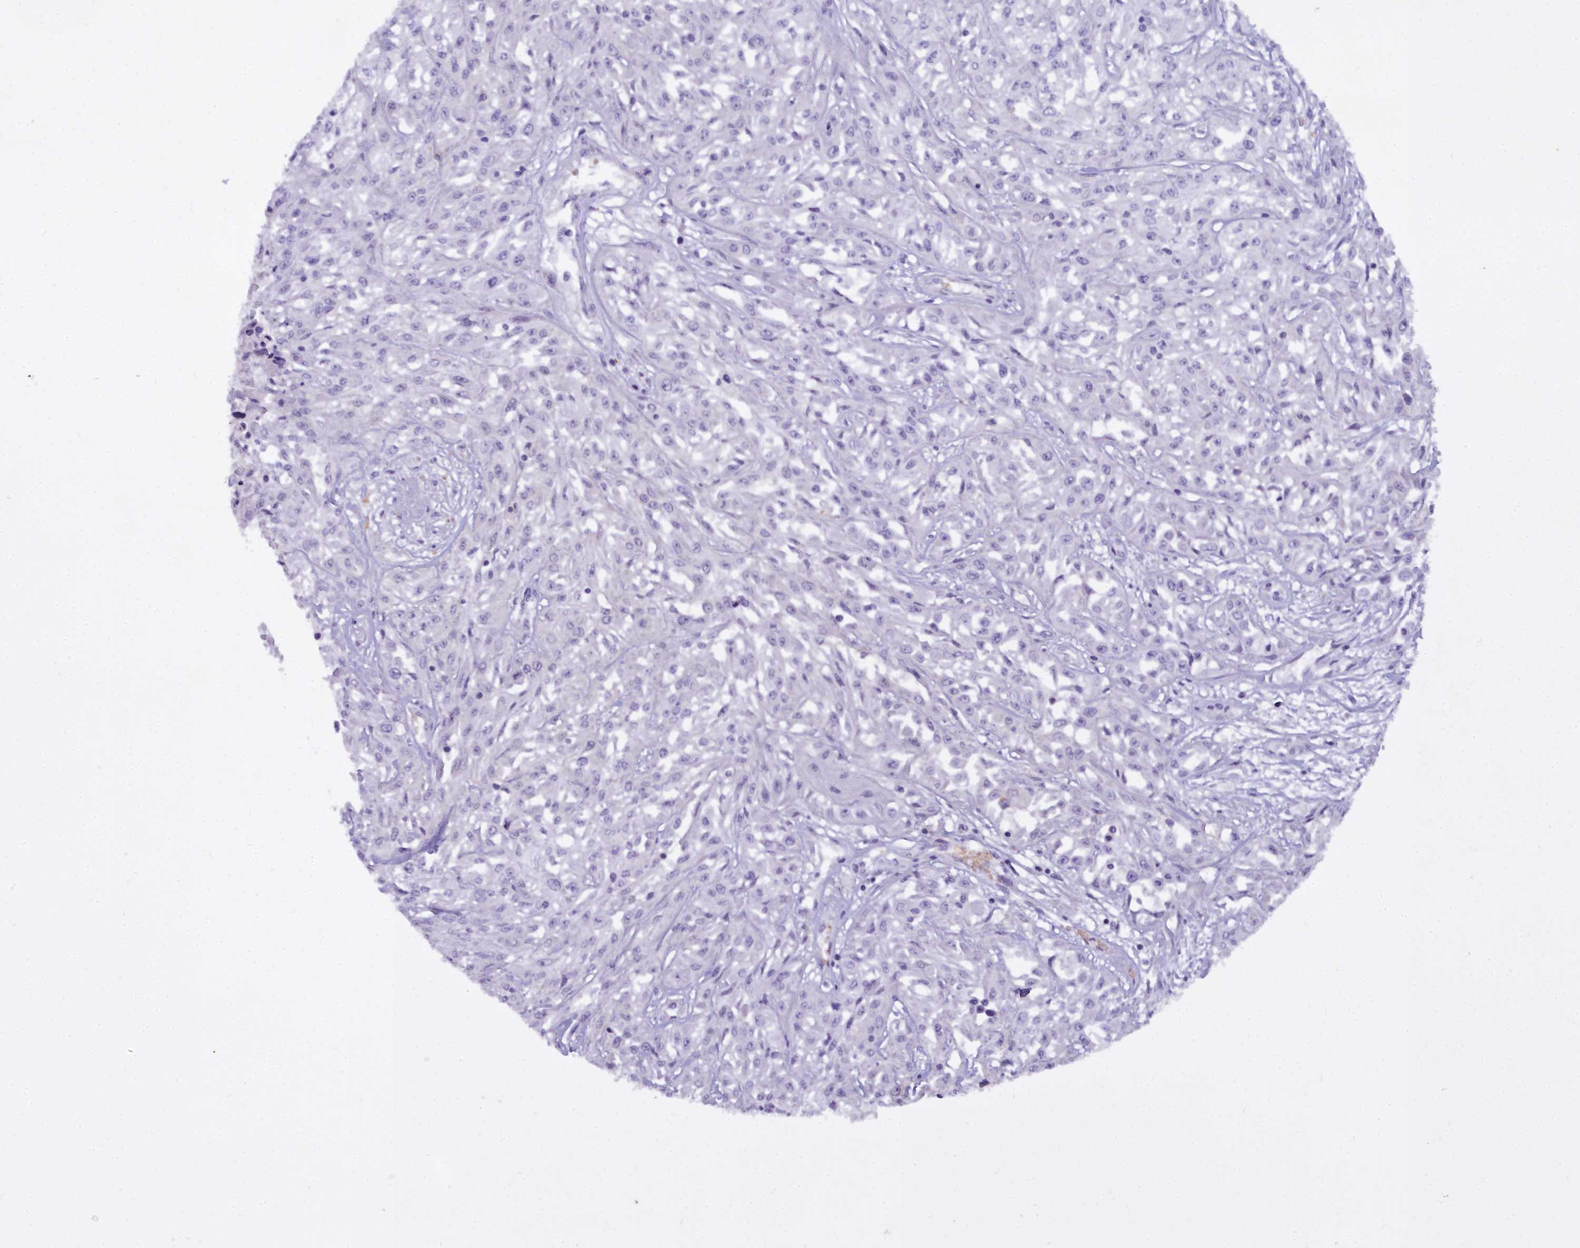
{"staining": {"intensity": "negative", "quantity": "none", "location": "none"}, "tissue": "skin cancer", "cell_type": "Tumor cells", "image_type": "cancer", "snomed": [{"axis": "morphology", "description": "Squamous cell carcinoma, NOS"}, {"axis": "morphology", "description": "Squamous cell carcinoma, metastatic, NOS"}, {"axis": "topography", "description": "Skin"}, {"axis": "topography", "description": "Lymph node"}], "caption": "An IHC micrograph of skin cancer (metastatic squamous cell carcinoma) is shown. There is no staining in tumor cells of skin cancer (metastatic squamous cell carcinoma).", "gene": "OSTN", "patient": {"sex": "male", "age": 75}}